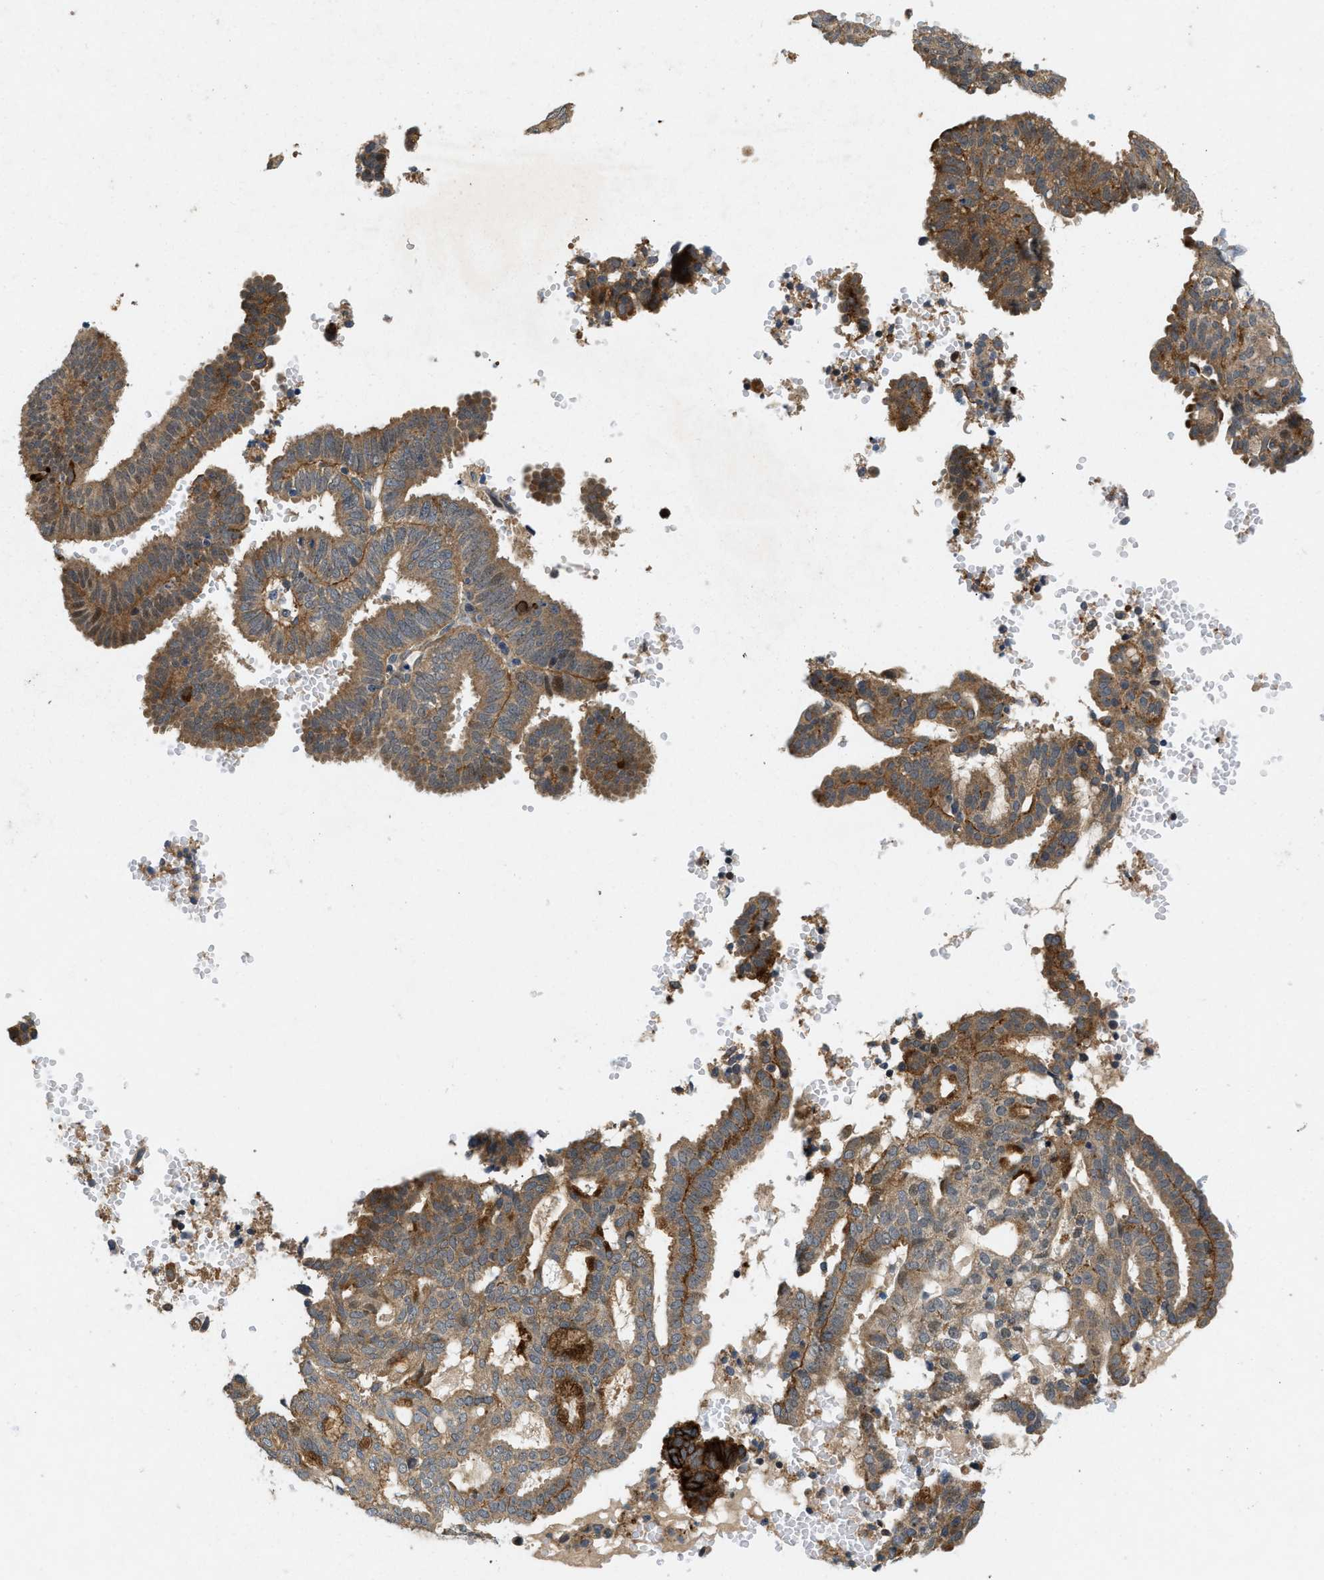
{"staining": {"intensity": "moderate", "quantity": ">75%", "location": "cytoplasmic/membranous"}, "tissue": "endometrial cancer", "cell_type": "Tumor cells", "image_type": "cancer", "snomed": [{"axis": "morphology", "description": "Adenocarcinoma, NOS"}, {"axis": "topography", "description": "Endometrium"}], "caption": "Brown immunohistochemical staining in adenocarcinoma (endometrial) demonstrates moderate cytoplasmic/membranous expression in about >75% of tumor cells.", "gene": "ZNF599", "patient": {"sex": "female", "age": 58}}